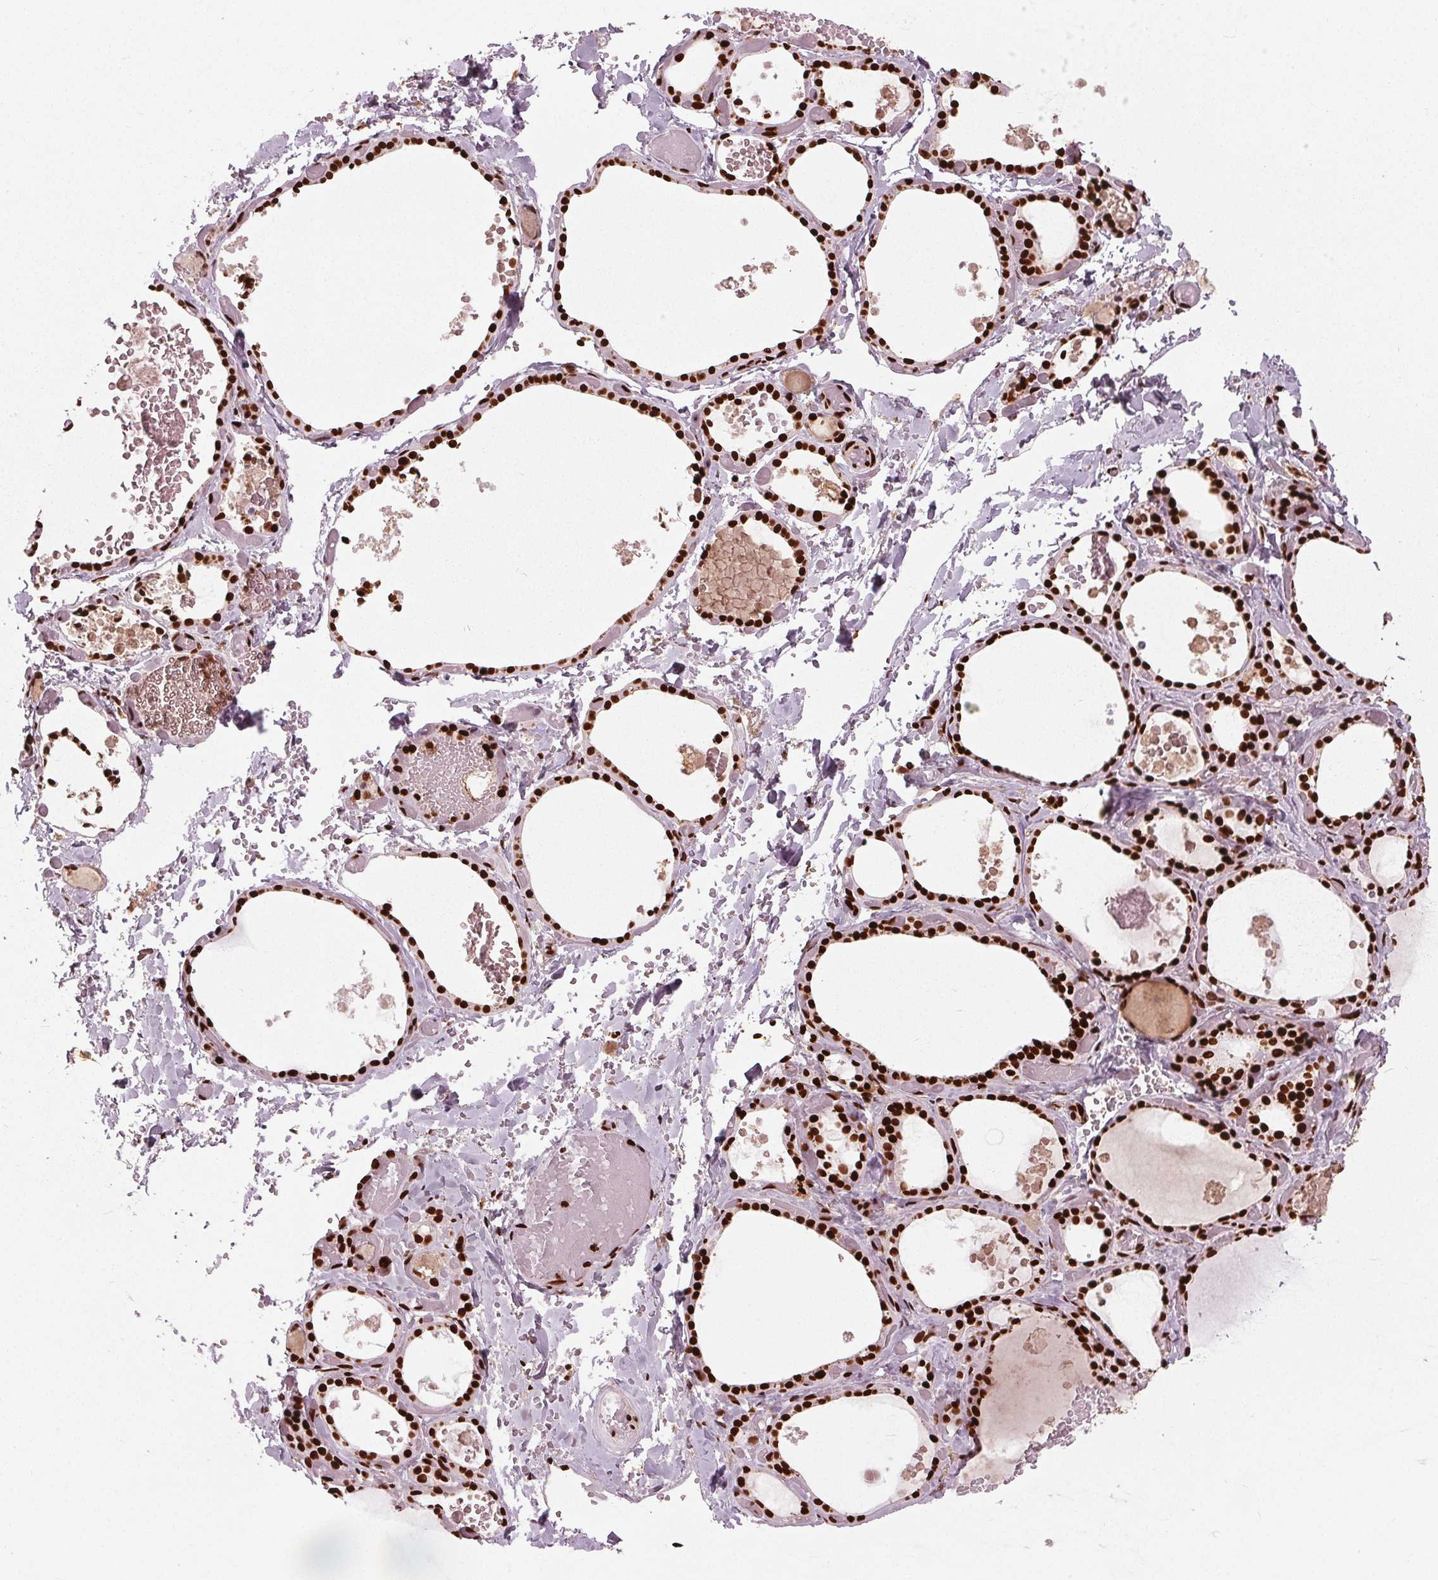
{"staining": {"intensity": "strong", "quantity": ">75%", "location": "nuclear"}, "tissue": "thyroid gland", "cell_type": "Glandular cells", "image_type": "normal", "snomed": [{"axis": "morphology", "description": "Normal tissue, NOS"}, {"axis": "topography", "description": "Thyroid gland"}], "caption": "Benign thyroid gland shows strong nuclear positivity in about >75% of glandular cells.", "gene": "BRD4", "patient": {"sex": "female", "age": 56}}